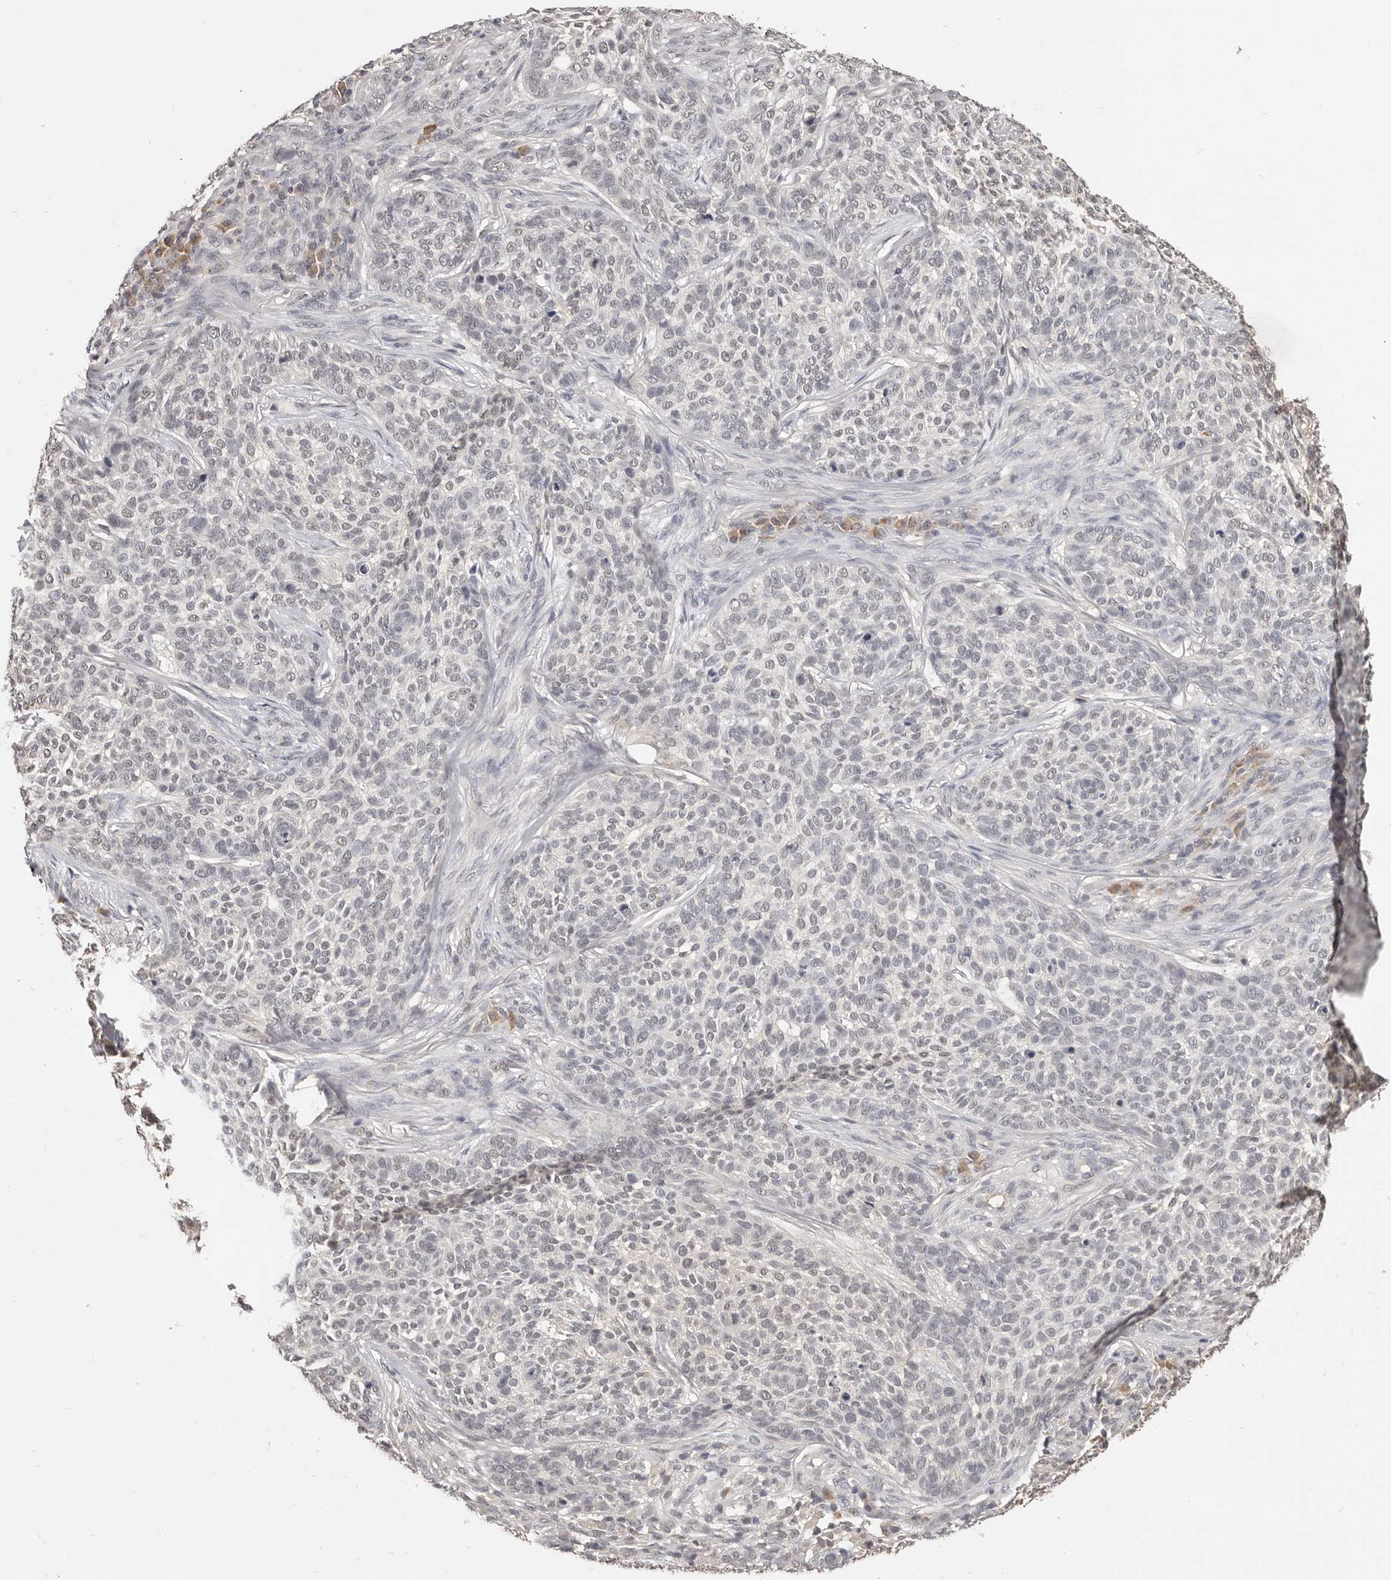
{"staining": {"intensity": "negative", "quantity": "none", "location": "none"}, "tissue": "skin cancer", "cell_type": "Tumor cells", "image_type": "cancer", "snomed": [{"axis": "morphology", "description": "Basal cell carcinoma"}, {"axis": "topography", "description": "Skin"}], "caption": "DAB immunohistochemical staining of human basal cell carcinoma (skin) shows no significant staining in tumor cells.", "gene": "TSPAN13", "patient": {"sex": "female", "age": 64}}